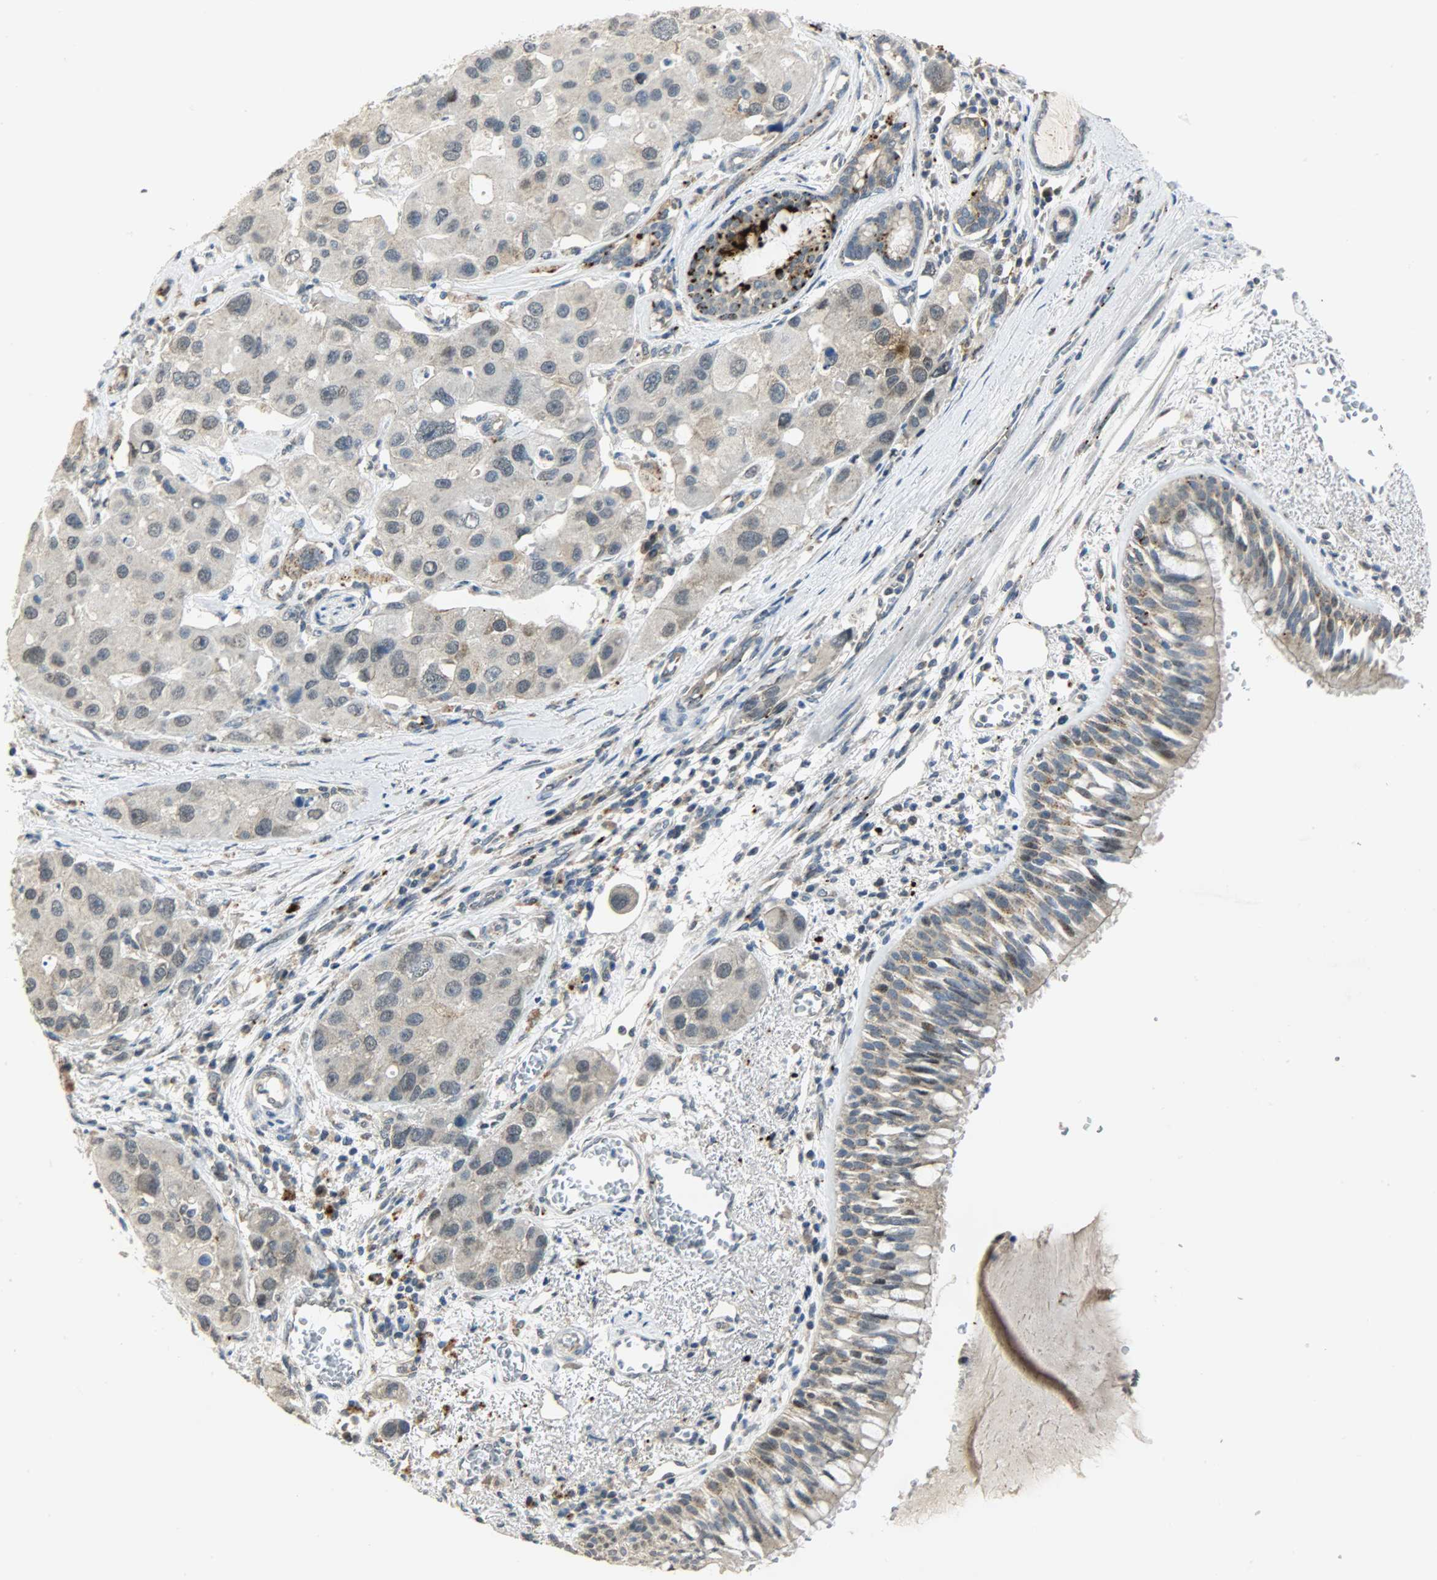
{"staining": {"intensity": "weak", "quantity": ">75%", "location": "cytoplasmic/membranous"}, "tissue": "bronchus", "cell_type": "Respiratory epithelial cells", "image_type": "normal", "snomed": [{"axis": "morphology", "description": "Normal tissue, NOS"}, {"axis": "morphology", "description": "Adenocarcinoma, NOS"}, {"axis": "morphology", "description": "Adenocarcinoma, metastatic, NOS"}, {"axis": "topography", "description": "Lymph node"}, {"axis": "topography", "description": "Bronchus"}, {"axis": "topography", "description": "Lung"}], "caption": "IHC histopathology image of normal human bronchus stained for a protein (brown), which demonstrates low levels of weak cytoplasmic/membranous positivity in about >75% of respiratory epithelial cells.", "gene": "GIT2", "patient": {"sex": "female", "age": 54}}